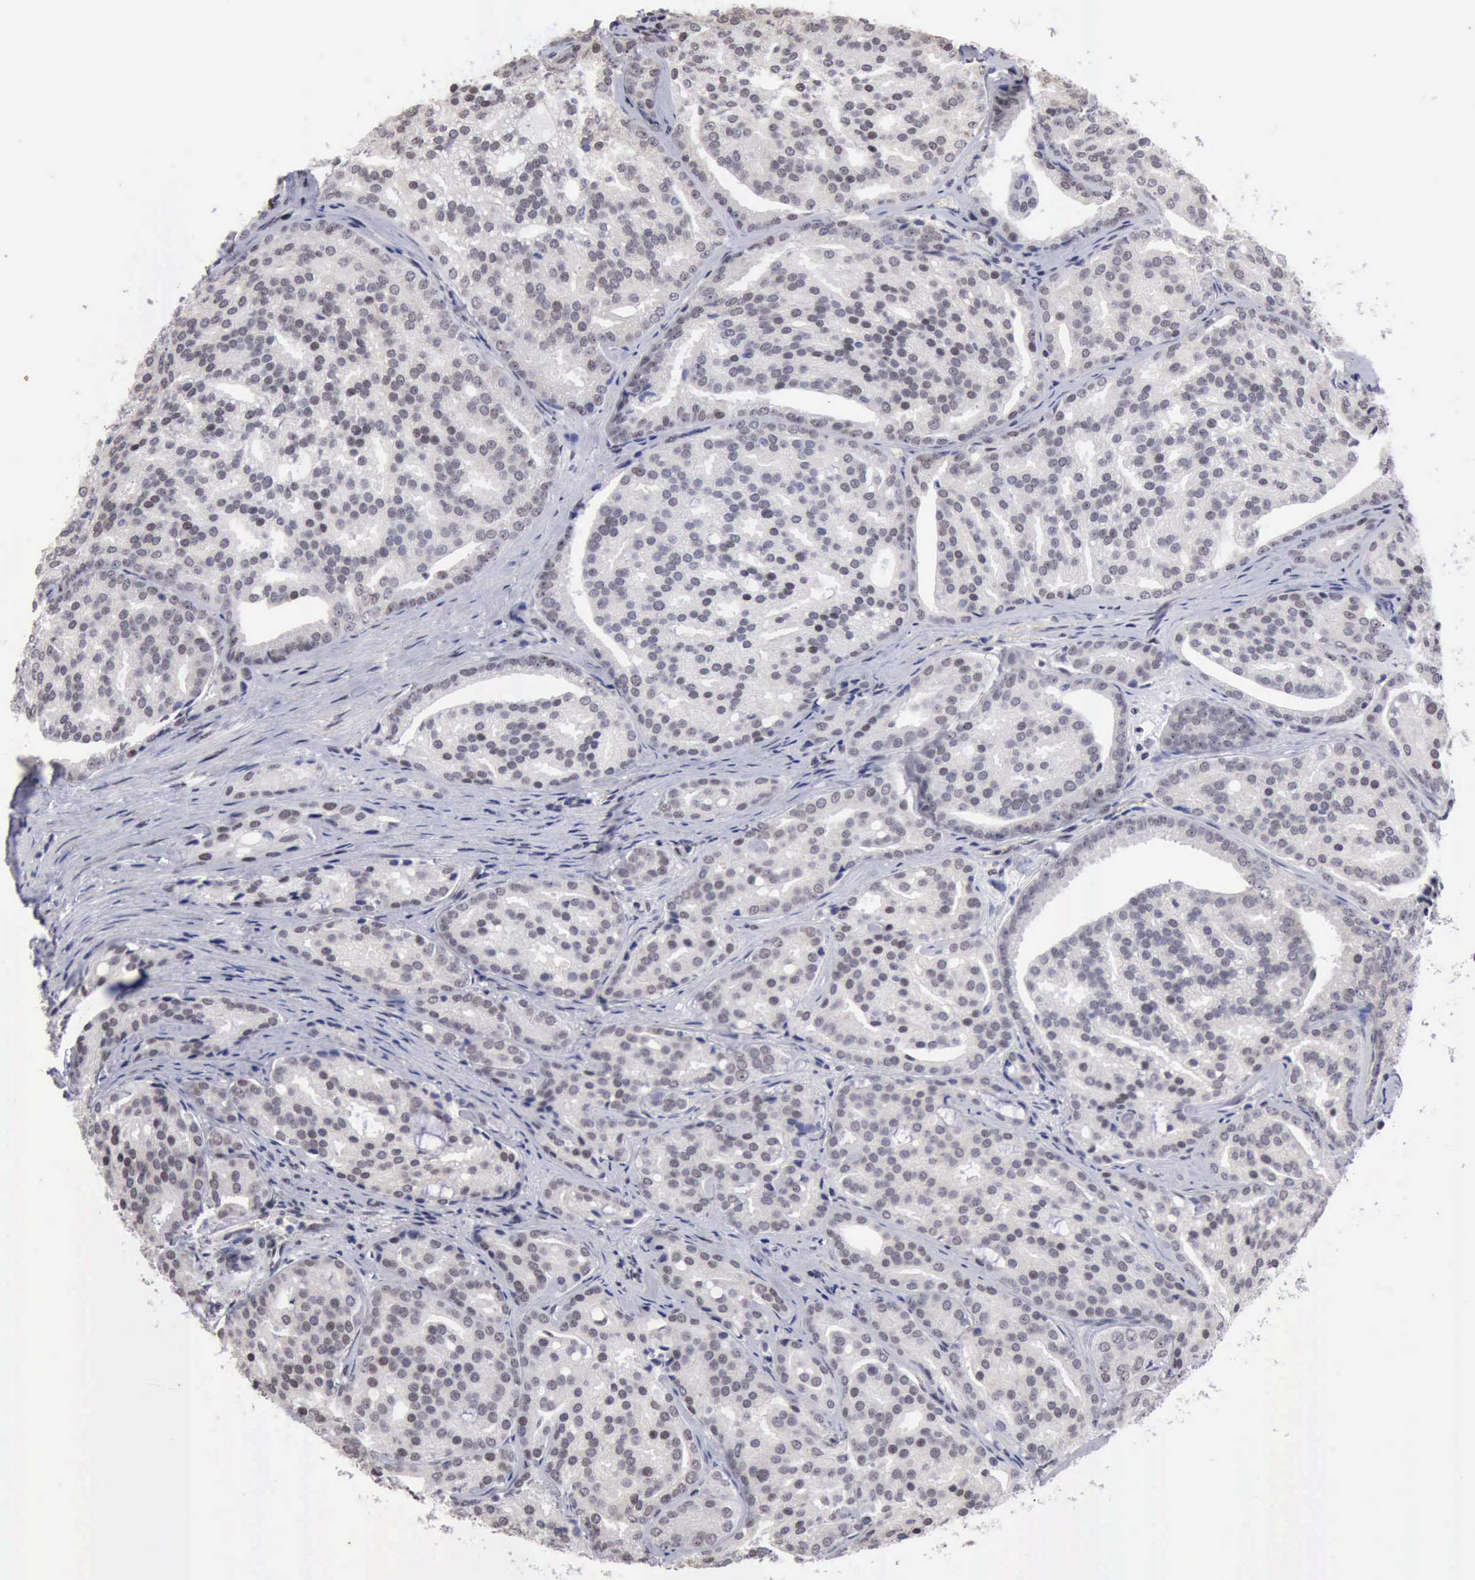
{"staining": {"intensity": "weak", "quantity": "<25%", "location": "nuclear"}, "tissue": "prostate cancer", "cell_type": "Tumor cells", "image_type": "cancer", "snomed": [{"axis": "morphology", "description": "Adenocarcinoma, High grade"}, {"axis": "topography", "description": "Prostate"}], "caption": "Histopathology image shows no significant protein expression in tumor cells of prostate high-grade adenocarcinoma.", "gene": "TAF1", "patient": {"sex": "male", "age": 64}}